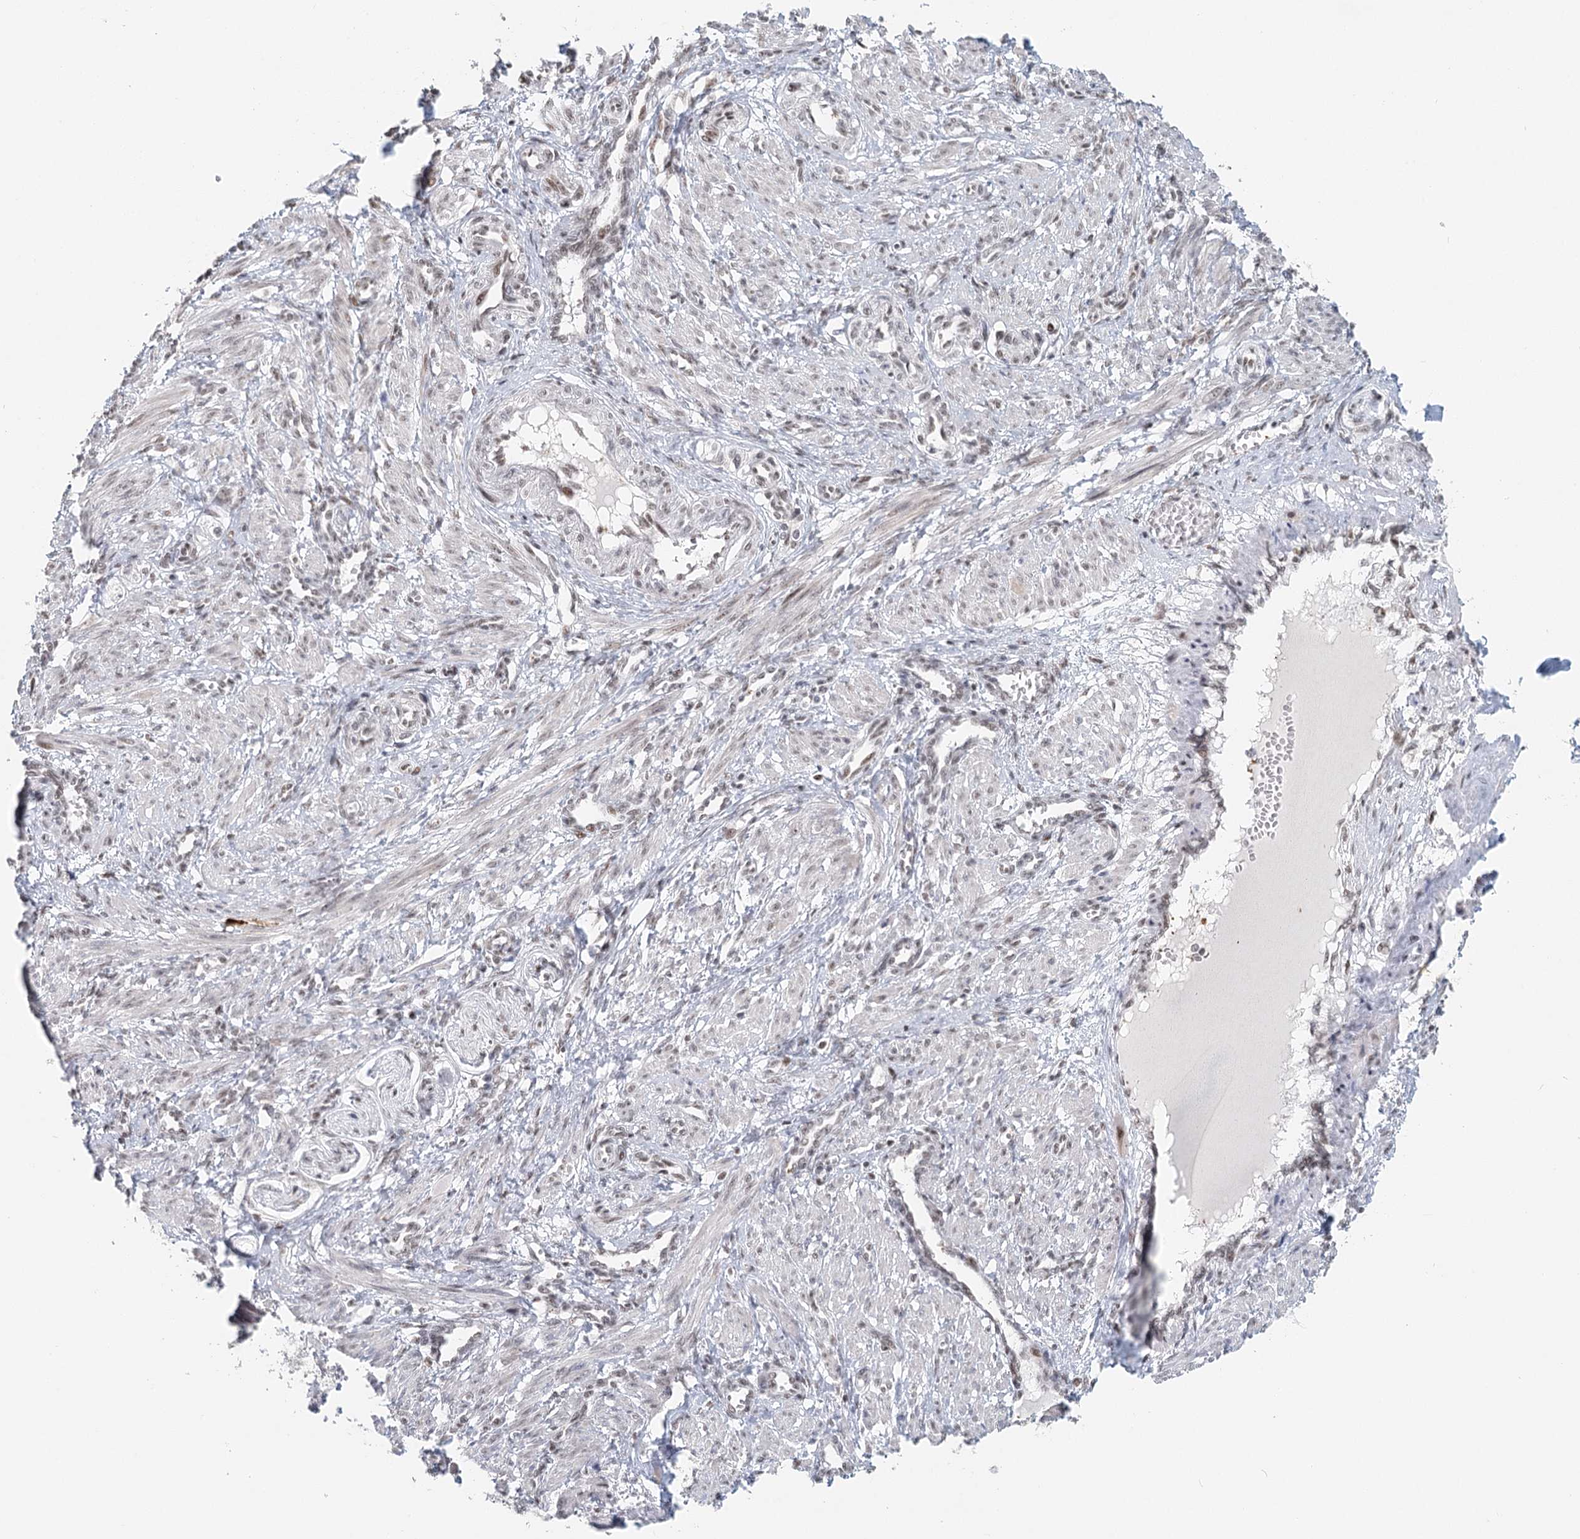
{"staining": {"intensity": "weak", "quantity": "25%-75%", "location": "nuclear"}, "tissue": "smooth muscle", "cell_type": "Smooth muscle cells", "image_type": "normal", "snomed": [{"axis": "morphology", "description": "Normal tissue, NOS"}, {"axis": "topography", "description": "Endometrium"}], "caption": "The histopathology image reveals a brown stain indicating the presence of a protein in the nuclear of smooth muscle cells in smooth muscle. (Stains: DAB (3,3'-diaminobenzidine) in brown, nuclei in blue, Microscopy: brightfield microscopy at high magnification).", "gene": "BNIP5", "patient": {"sex": "female", "age": 33}}